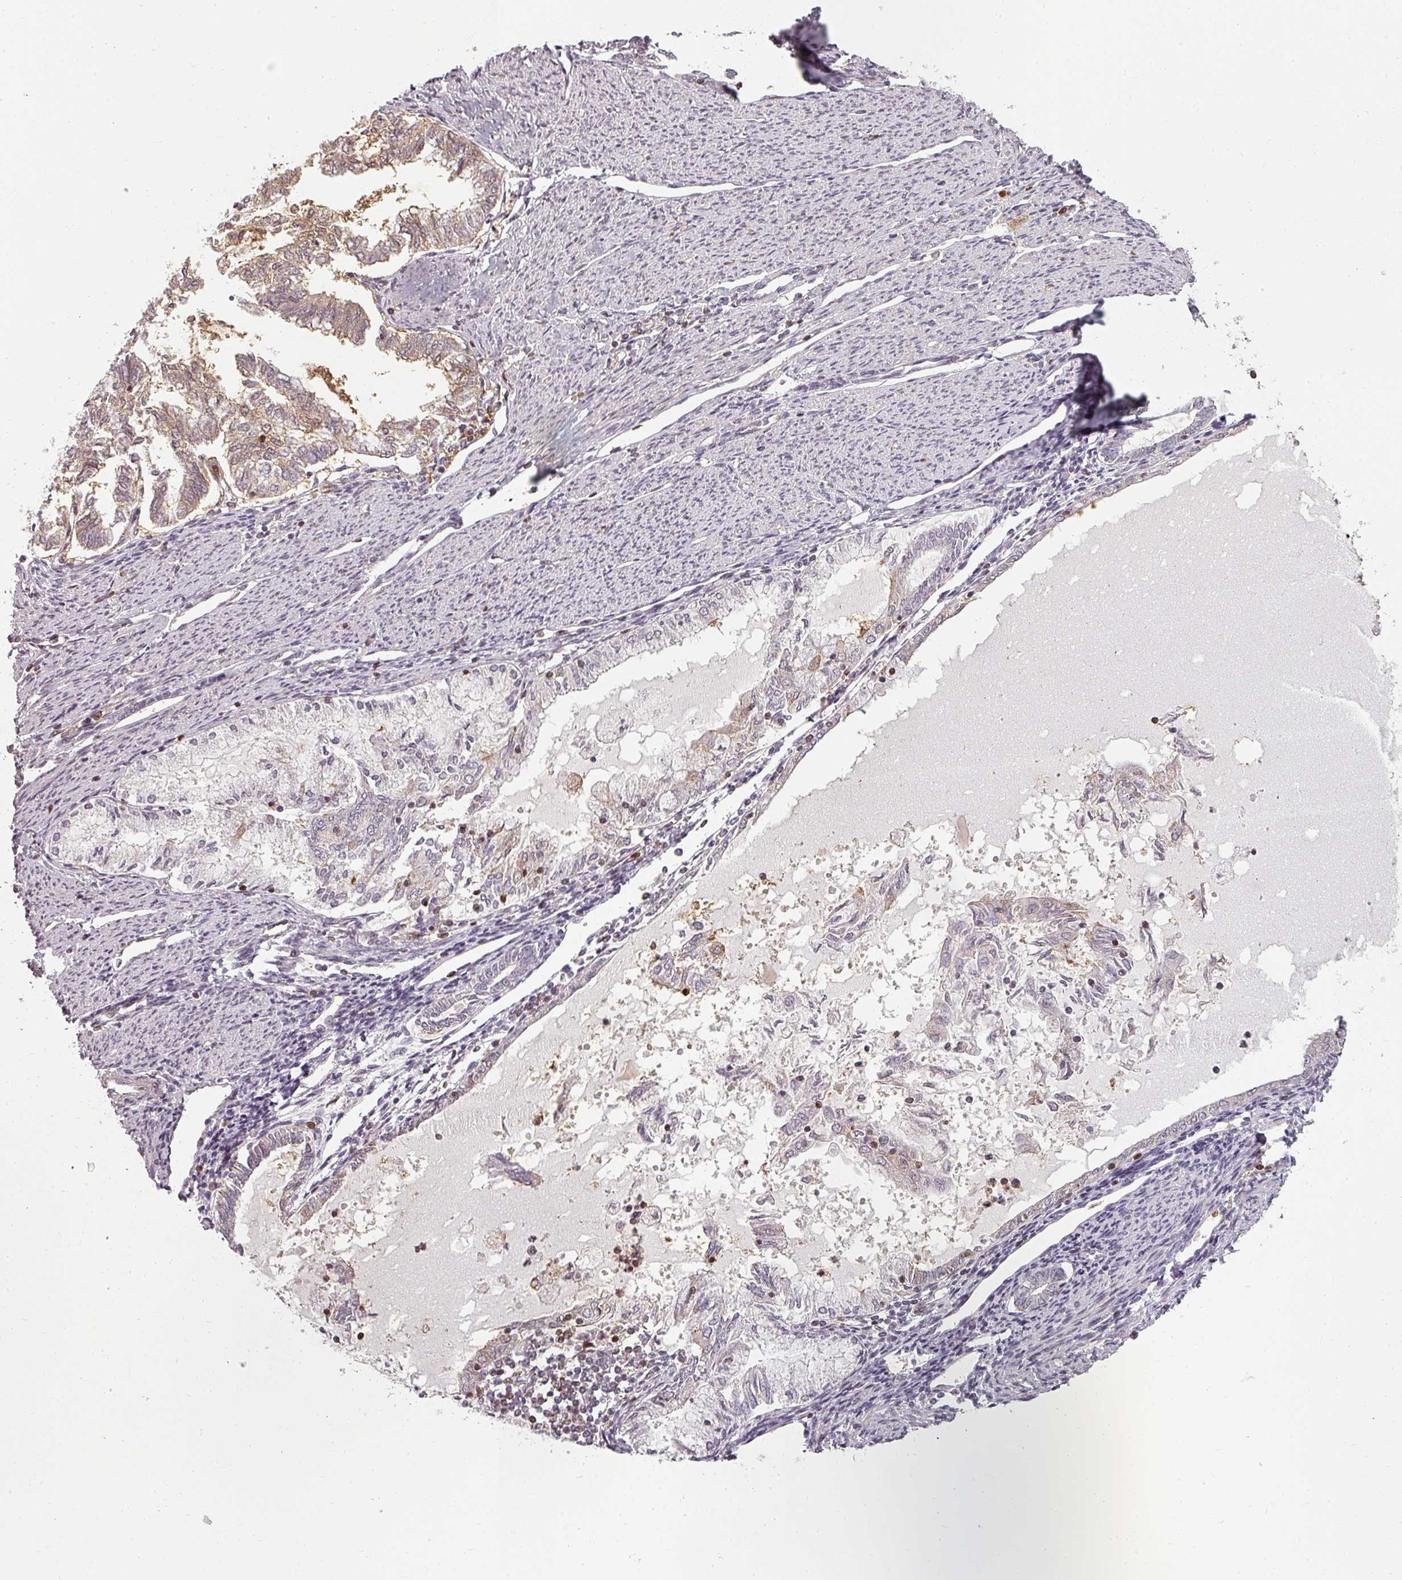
{"staining": {"intensity": "weak", "quantity": "25%-75%", "location": "cytoplasmic/membranous"}, "tissue": "endometrial cancer", "cell_type": "Tumor cells", "image_type": "cancer", "snomed": [{"axis": "morphology", "description": "Adenocarcinoma, NOS"}, {"axis": "topography", "description": "Endometrium"}], "caption": "Endometrial cancer stained for a protein (brown) displays weak cytoplasmic/membranous positive positivity in approximately 25%-75% of tumor cells.", "gene": "CLIC1", "patient": {"sex": "female", "age": 79}}